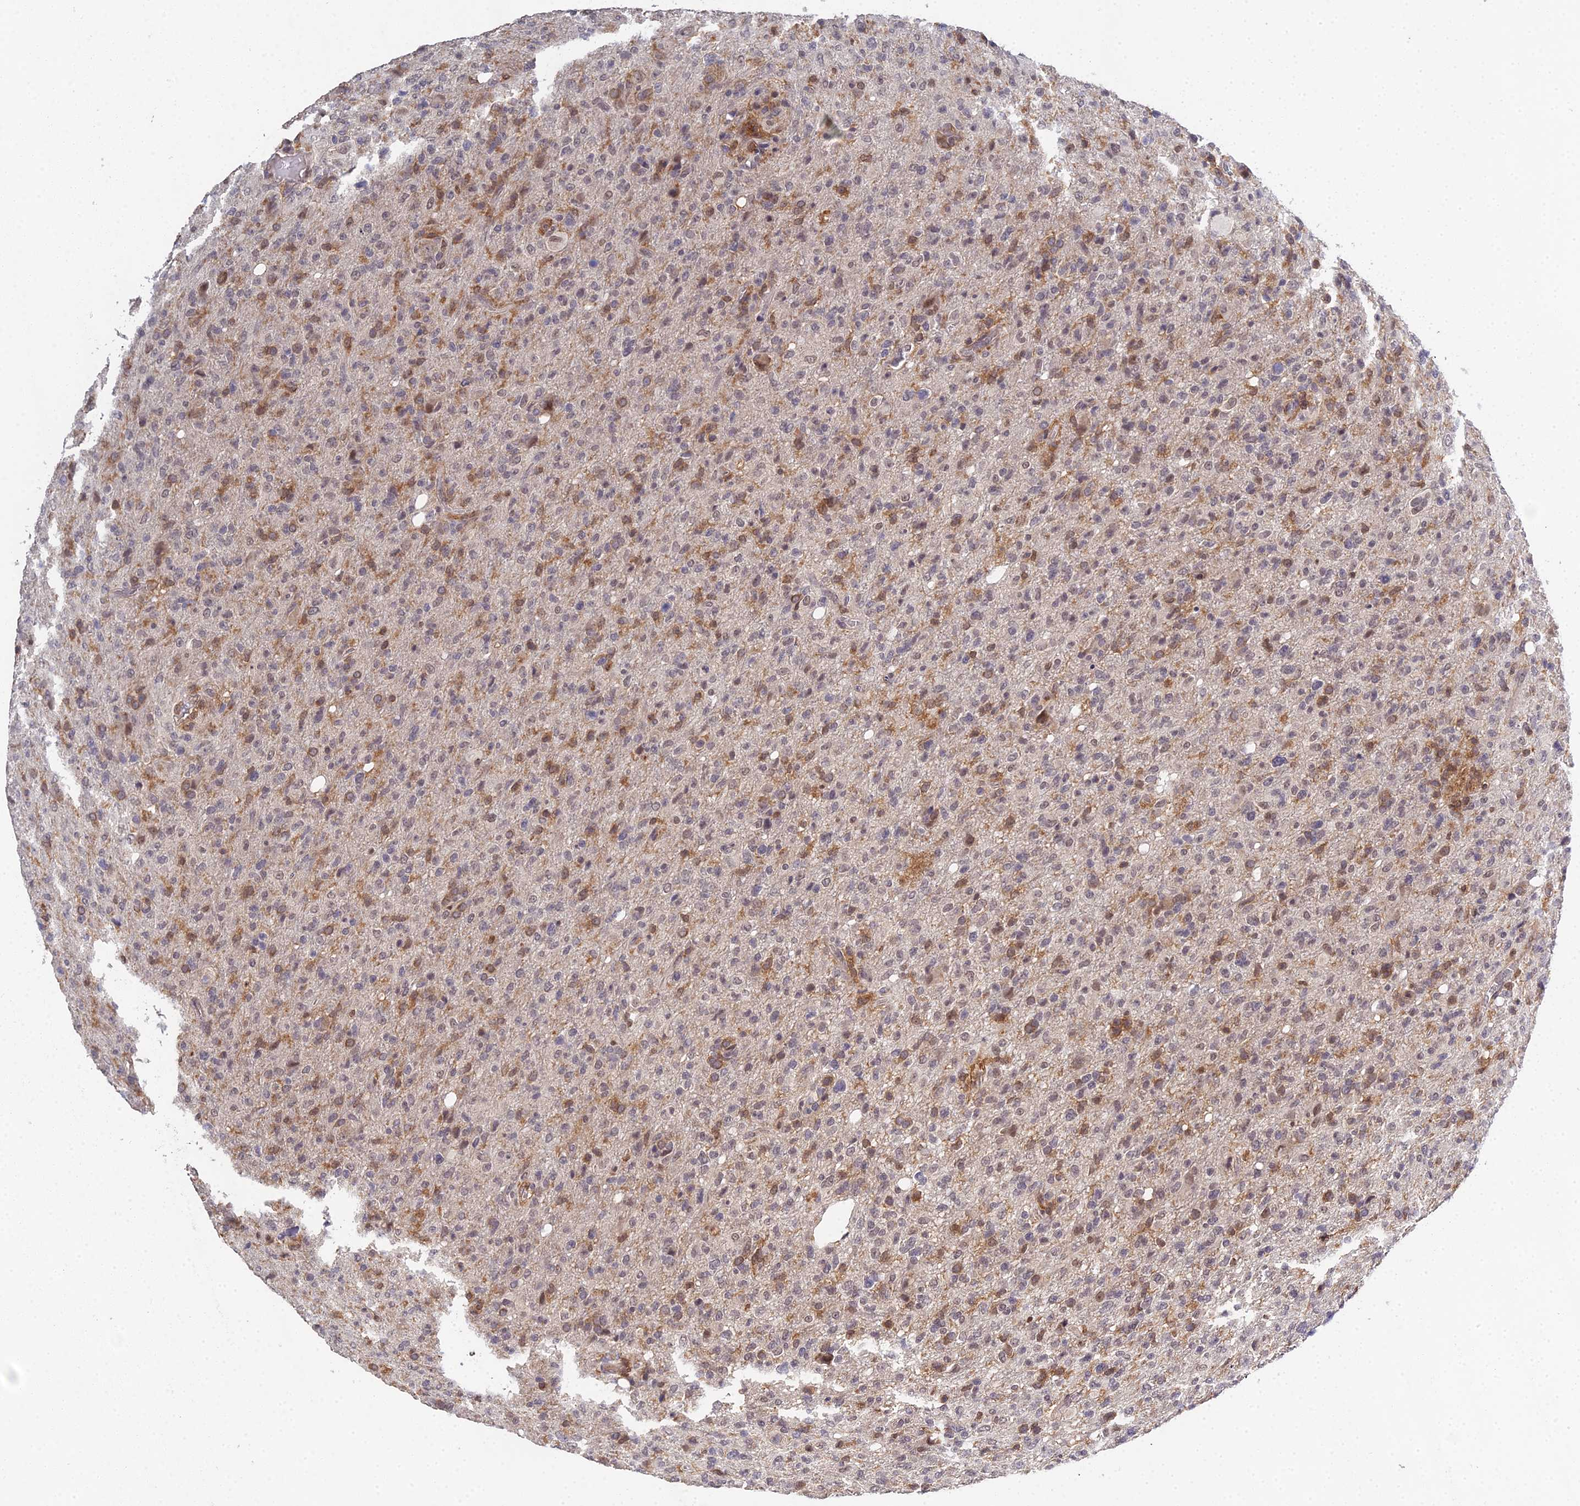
{"staining": {"intensity": "weak", "quantity": "<25%", "location": "nuclear"}, "tissue": "glioma", "cell_type": "Tumor cells", "image_type": "cancer", "snomed": [{"axis": "morphology", "description": "Glioma, malignant, High grade"}, {"axis": "topography", "description": "Brain"}], "caption": "High magnification brightfield microscopy of glioma stained with DAB (3,3'-diaminobenzidine) (brown) and counterstained with hematoxylin (blue): tumor cells show no significant expression.", "gene": "TPRX1", "patient": {"sex": "female", "age": 57}}